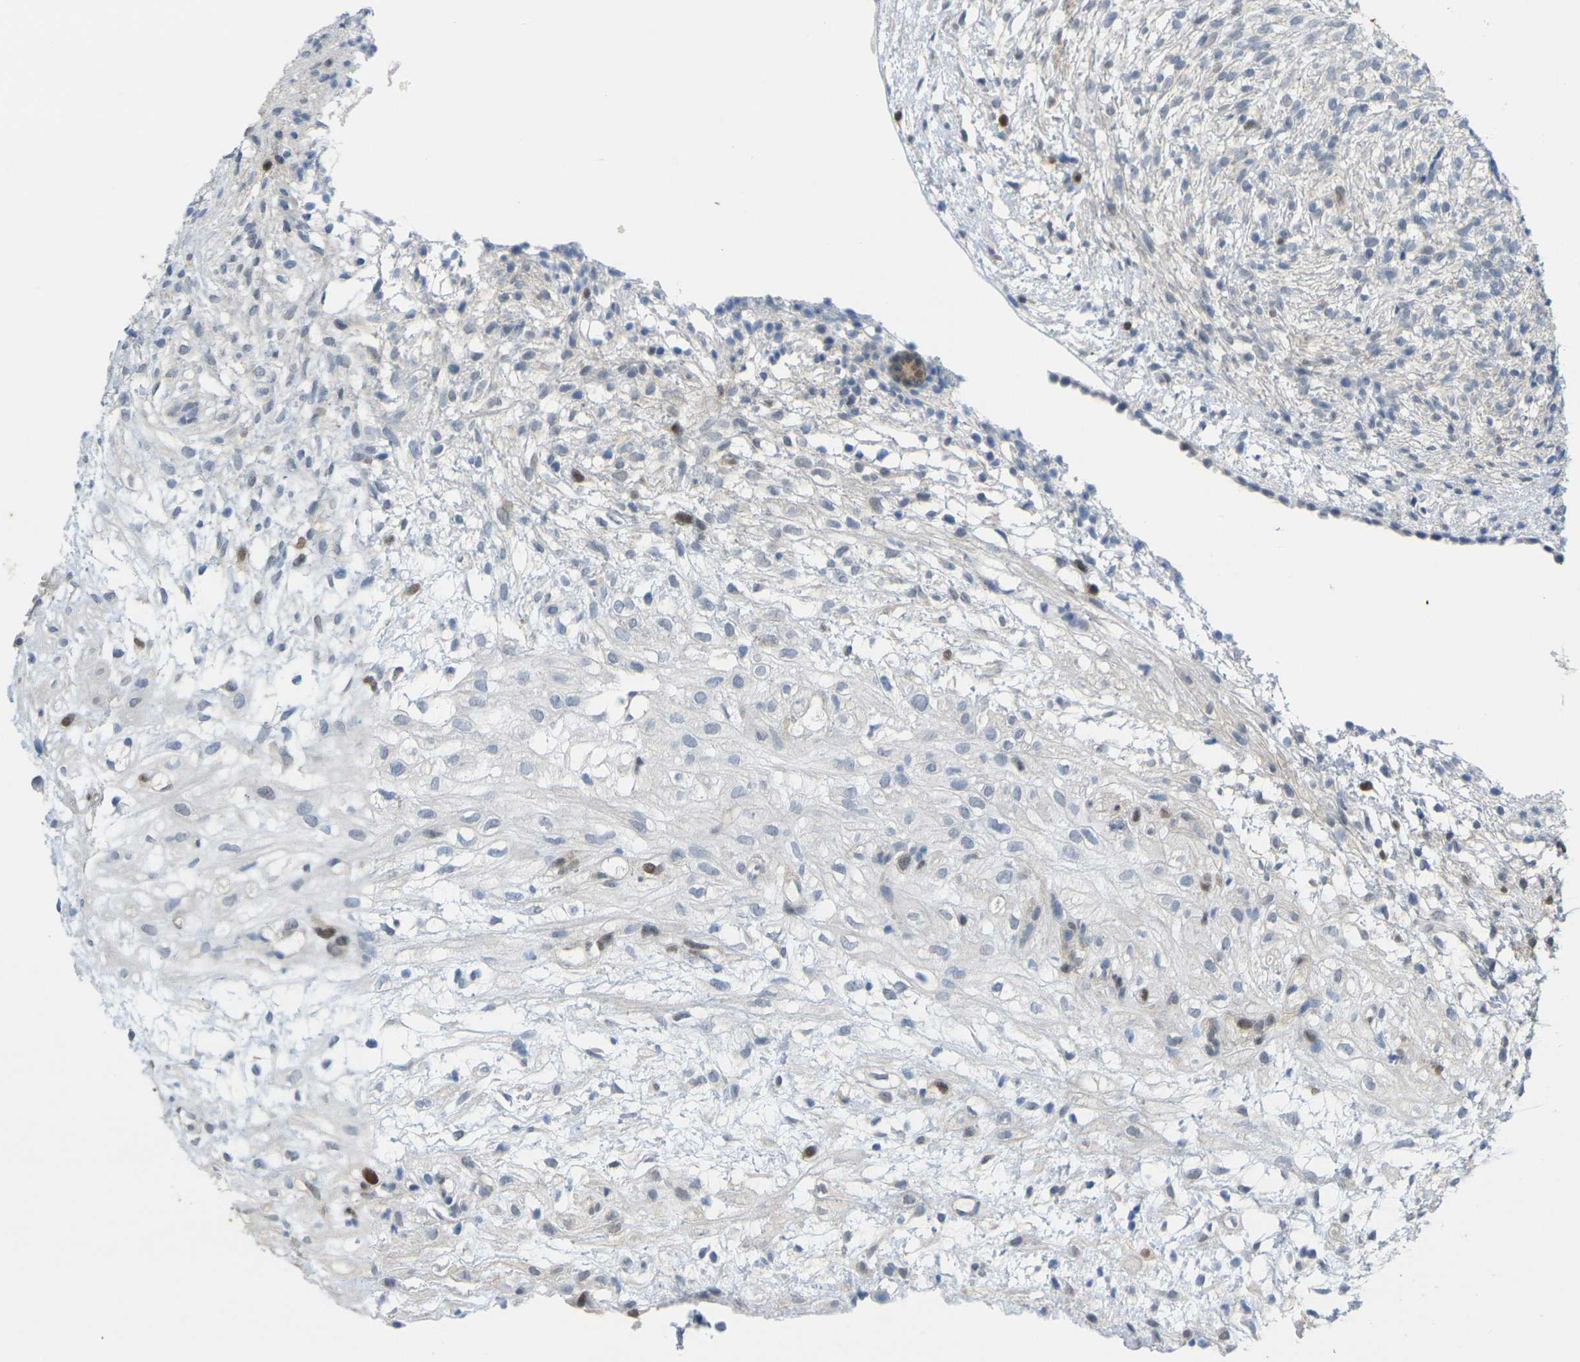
{"staining": {"intensity": "negative", "quantity": "none", "location": "none"}, "tissue": "ovary", "cell_type": "Ovarian stroma cells", "image_type": "normal", "snomed": [{"axis": "morphology", "description": "Normal tissue, NOS"}, {"axis": "morphology", "description": "Cyst, NOS"}, {"axis": "topography", "description": "Ovary"}], "caption": "Micrograph shows no protein expression in ovarian stroma cells of benign ovary.", "gene": "CDK2", "patient": {"sex": "female", "age": 18}}